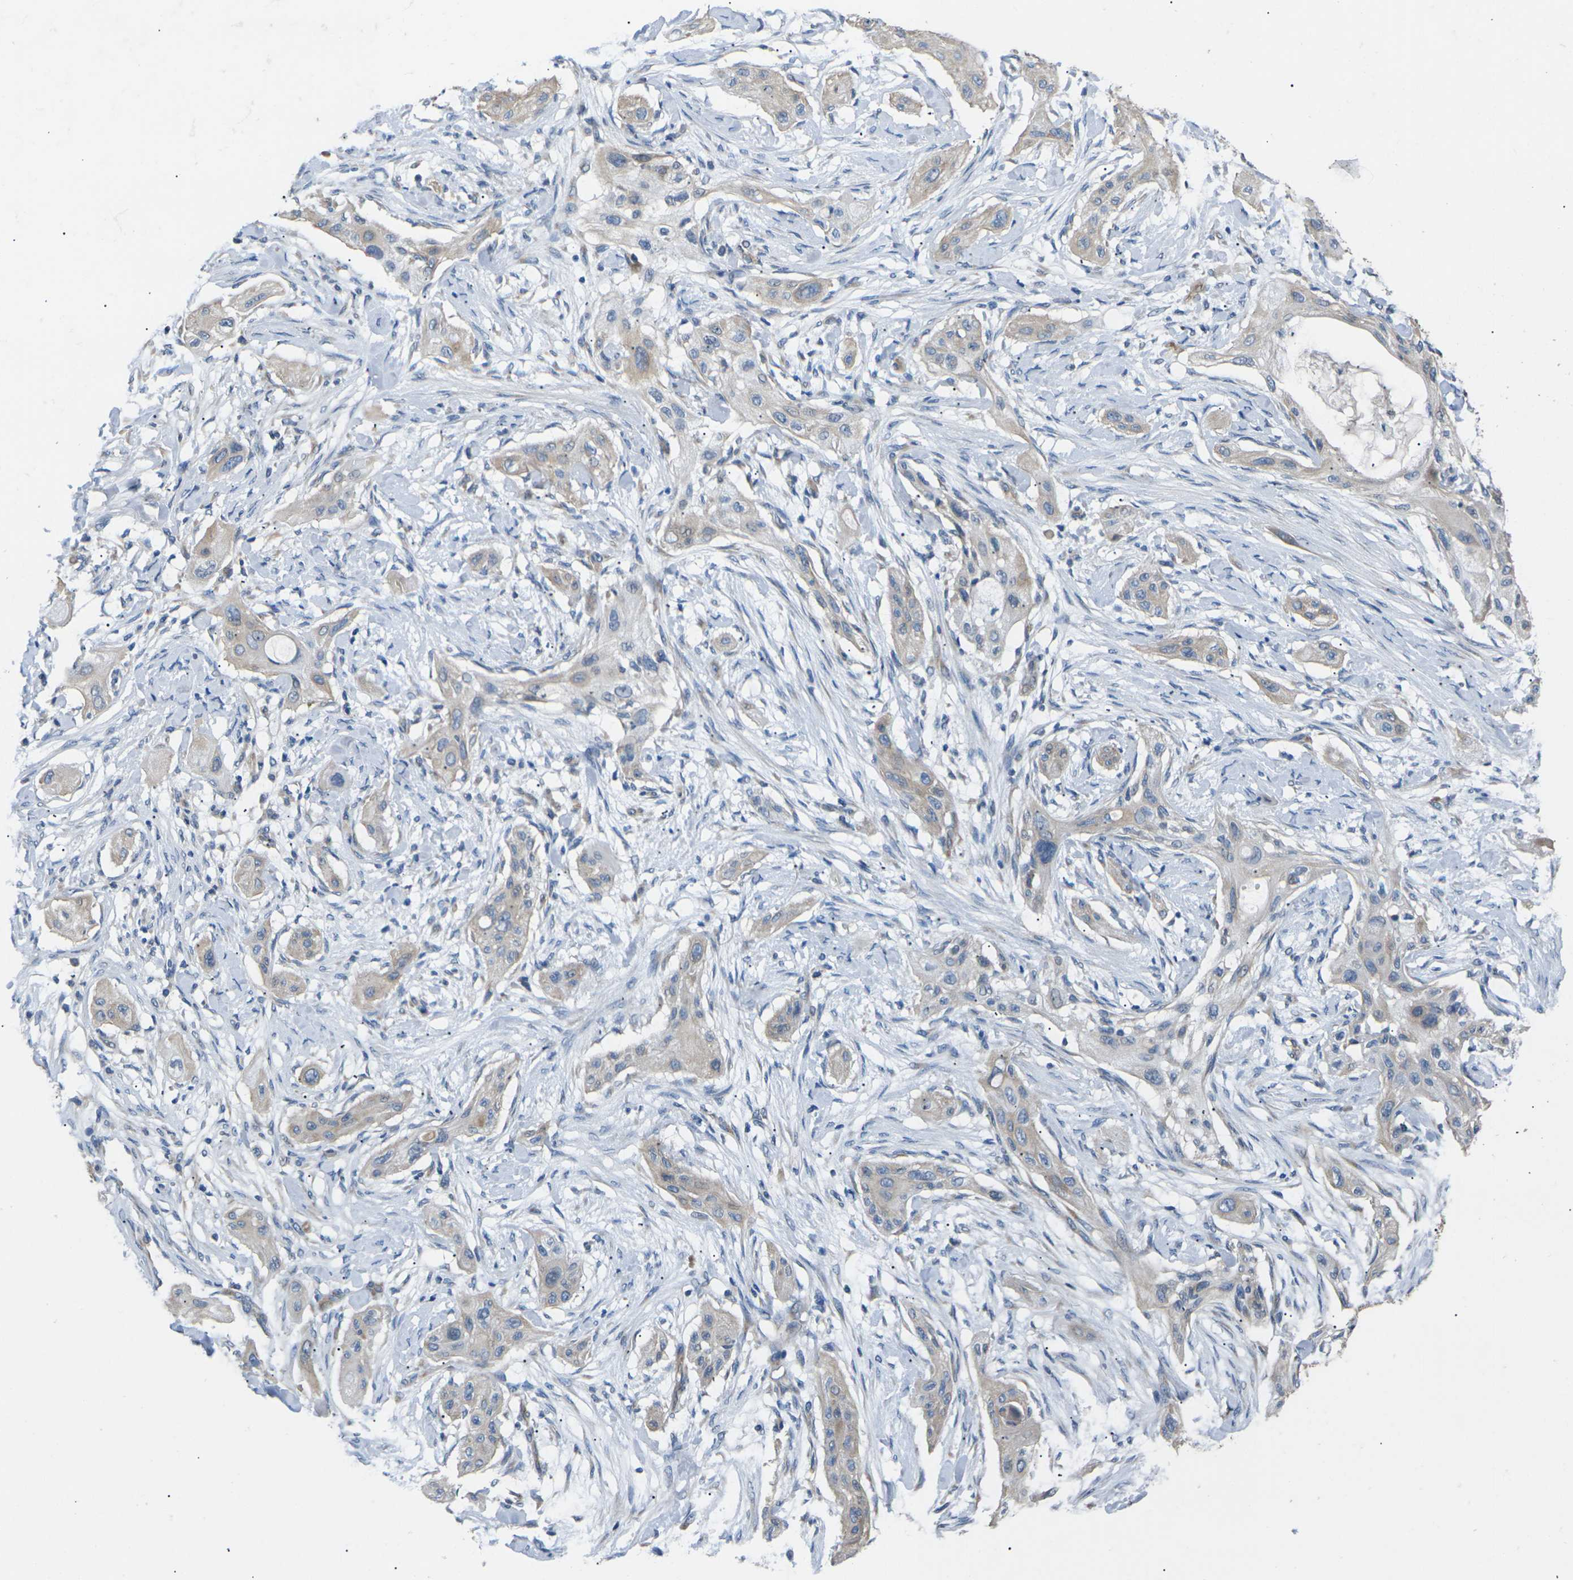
{"staining": {"intensity": "negative", "quantity": "none", "location": "none"}, "tissue": "lung cancer", "cell_type": "Tumor cells", "image_type": "cancer", "snomed": [{"axis": "morphology", "description": "Squamous cell carcinoma, NOS"}, {"axis": "topography", "description": "Lung"}], "caption": "DAB (3,3'-diaminobenzidine) immunohistochemical staining of human lung squamous cell carcinoma displays no significant positivity in tumor cells.", "gene": "KLHDC8B", "patient": {"sex": "female", "age": 47}}